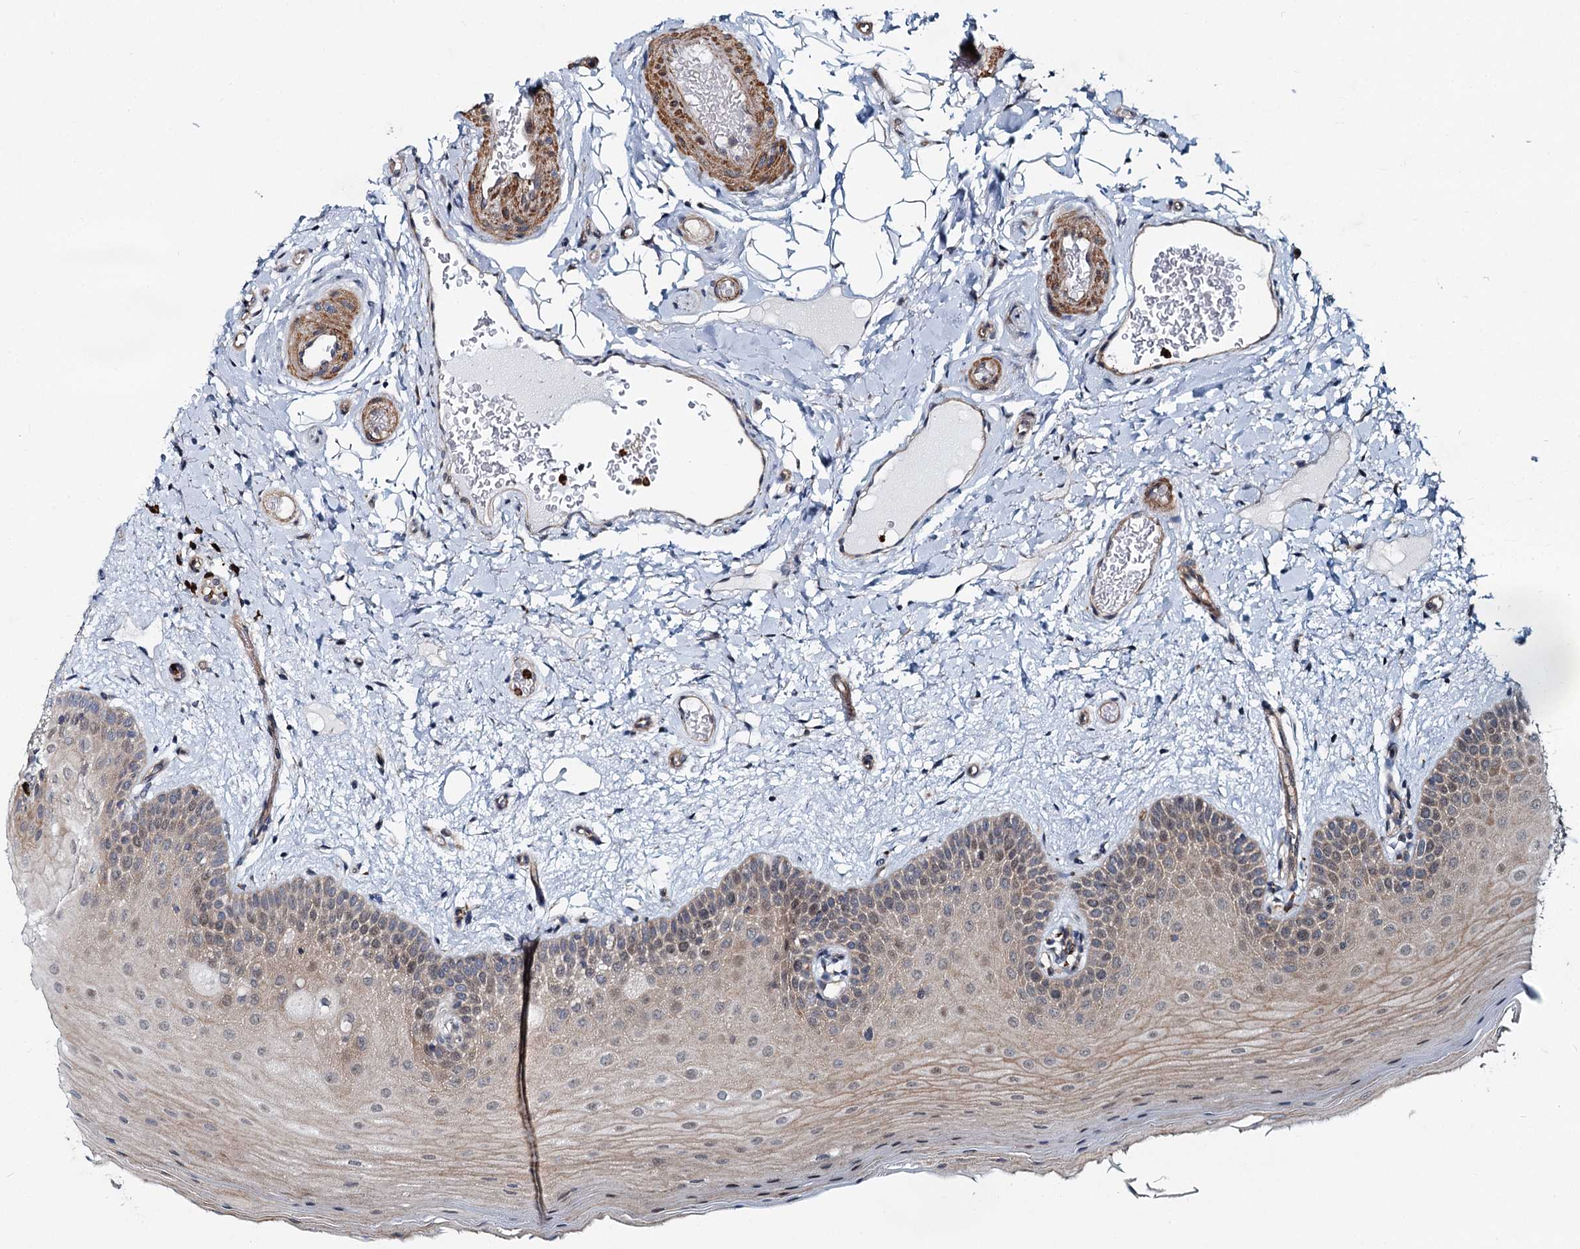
{"staining": {"intensity": "moderate", "quantity": "<25%", "location": "cytoplasmic/membranous,nuclear"}, "tissue": "oral mucosa", "cell_type": "Squamous epithelial cells", "image_type": "normal", "snomed": [{"axis": "morphology", "description": "Normal tissue, NOS"}, {"axis": "topography", "description": "Oral tissue"}, {"axis": "topography", "description": "Tounge, NOS"}], "caption": "Immunohistochemistry staining of unremarkable oral mucosa, which reveals low levels of moderate cytoplasmic/membranous,nuclear positivity in about <25% of squamous epithelial cells indicating moderate cytoplasmic/membranous,nuclear protein staining. The staining was performed using DAB (brown) for protein detection and nuclei were counterstained in hematoxylin (blue).", "gene": "ADCY2", "patient": {"sex": "male", "age": 47}}